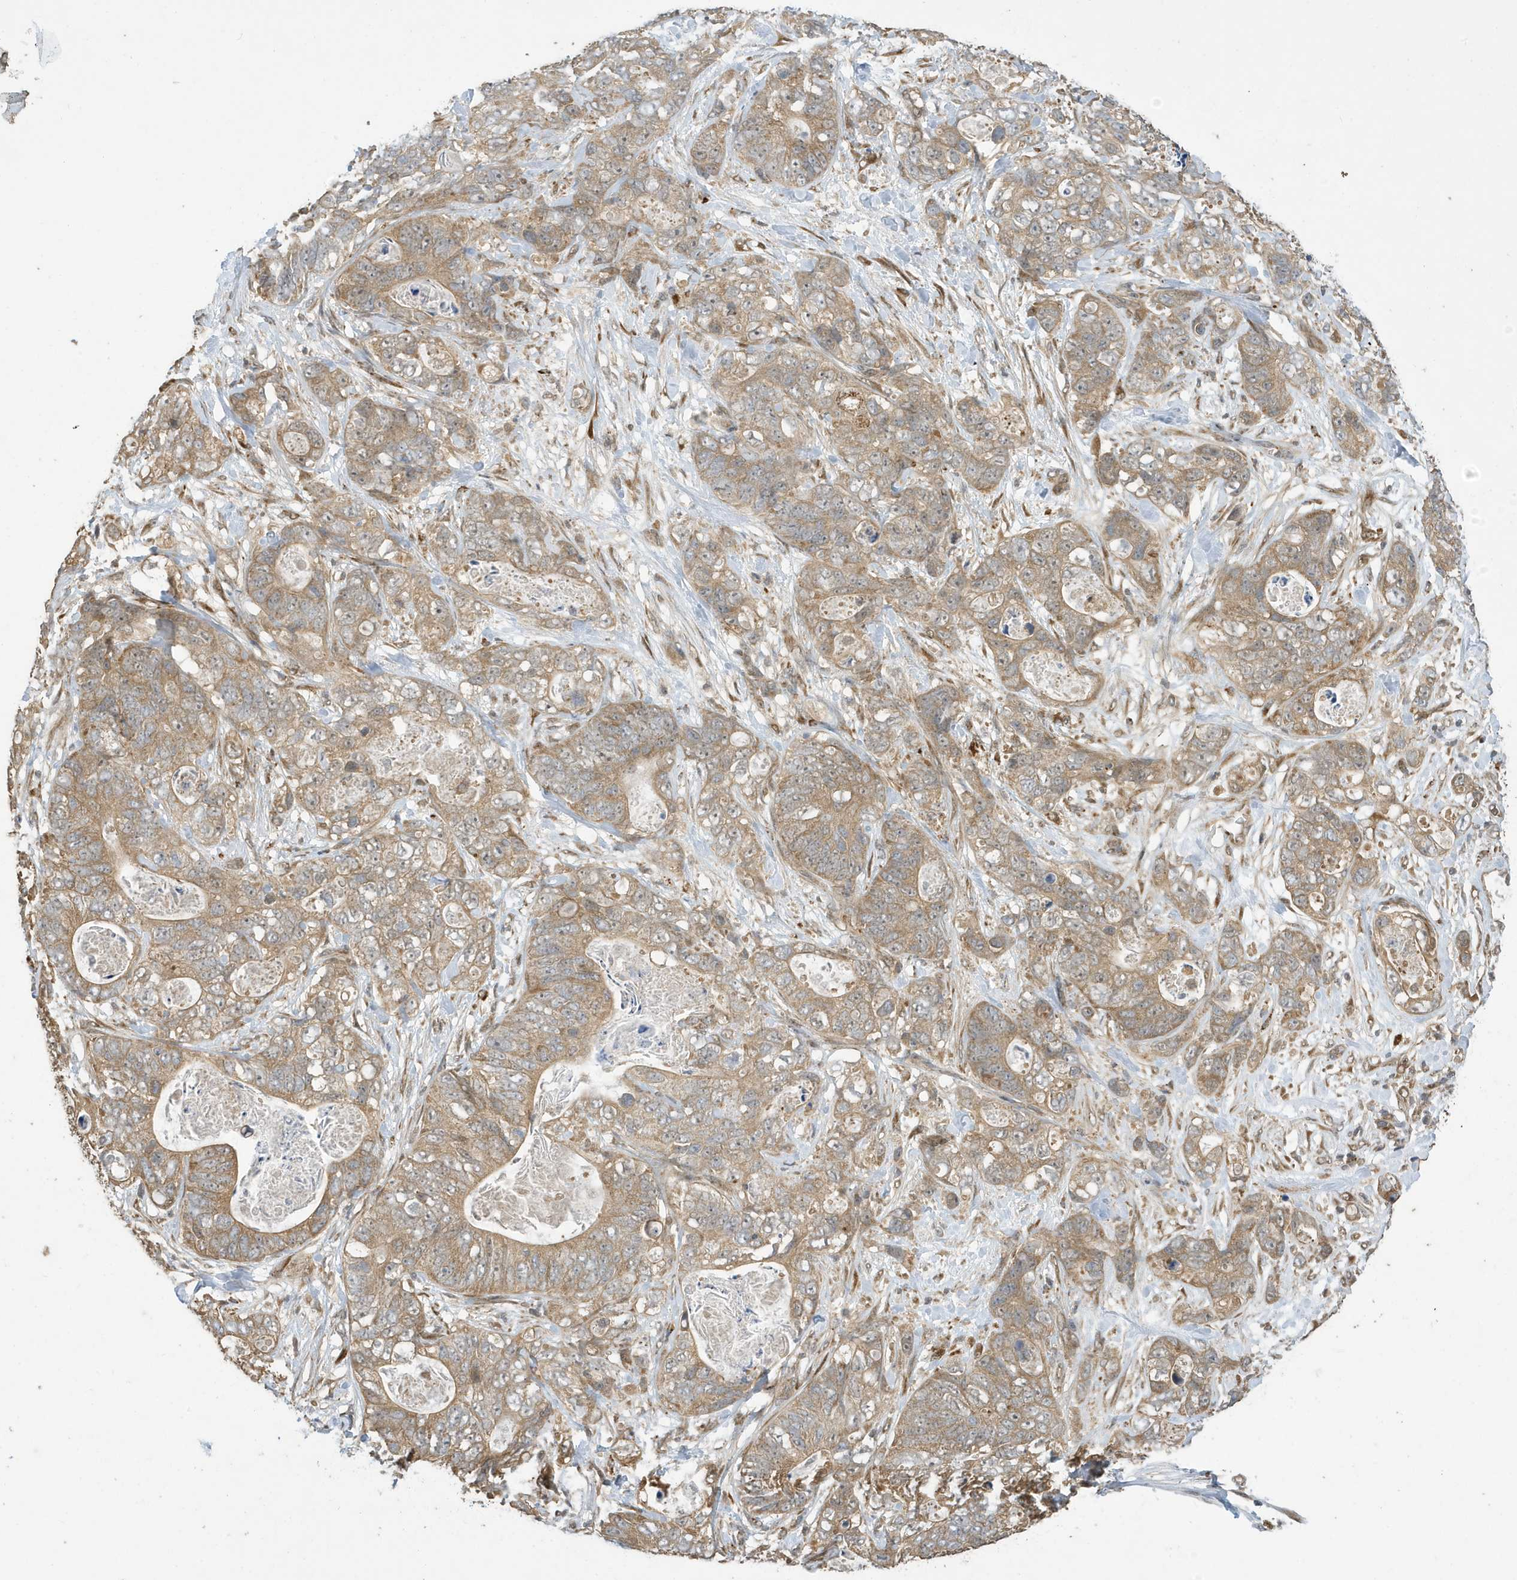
{"staining": {"intensity": "weak", "quantity": ">75%", "location": "cytoplasmic/membranous"}, "tissue": "stomach cancer", "cell_type": "Tumor cells", "image_type": "cancer", "snomed": [{"axis": "morphology", "description": "Normal tissue, NOS"}, {"axis": "morphology", "description": "Adenocarcinoma, NOS"}, {"axis": "topography", "description": "Stomach"}], "caption": "This is an image of immunohistochemistry (IHC) staining of stomach cancer (adenocarcinoma), which shows weak positivity in the cytoplasmic/membranous of tumor cells.", "gene": "NCOA7", "patient": {"sex": "female", "age": 89}}